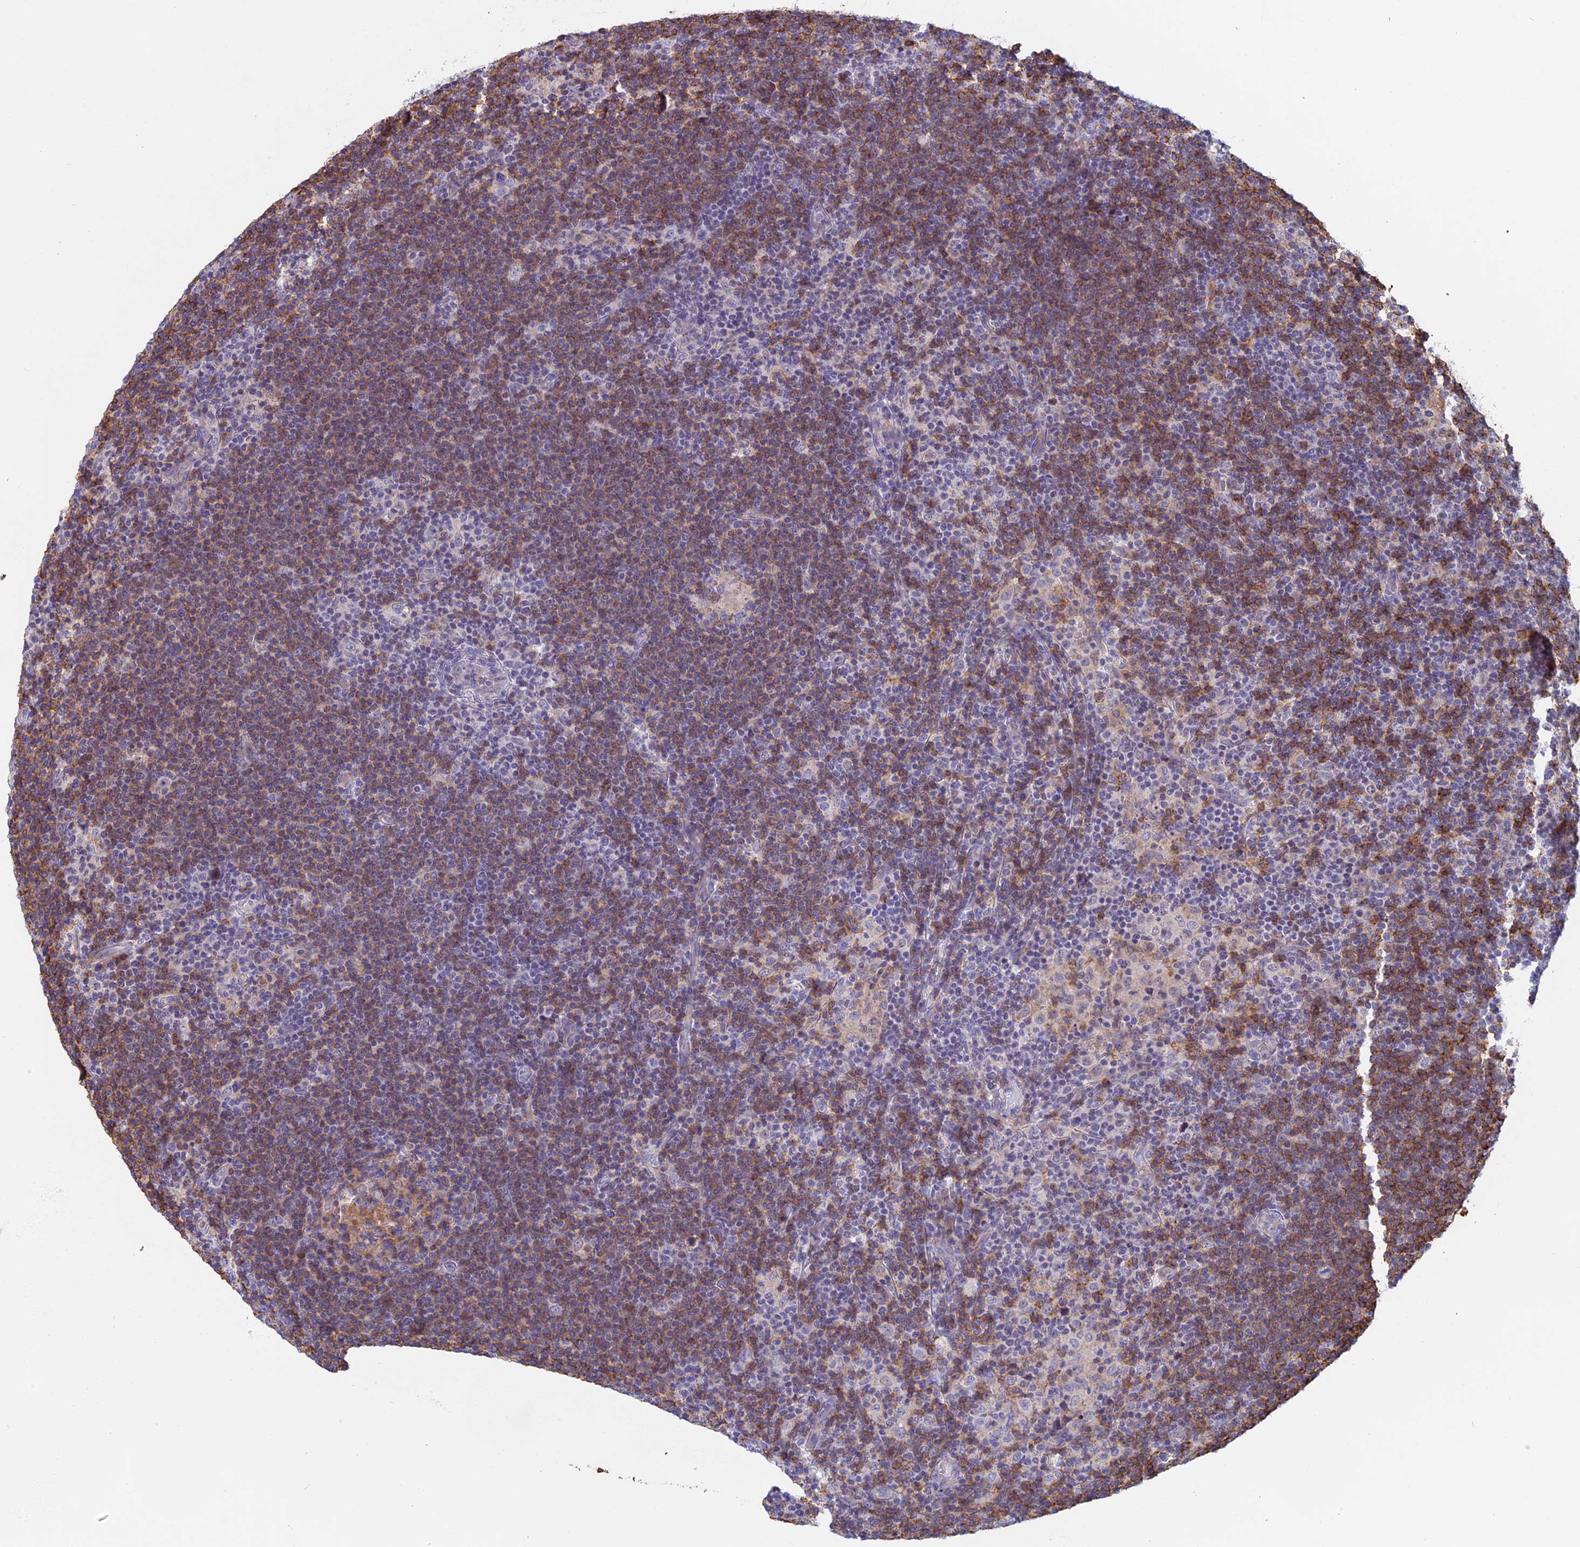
{"staining": {"intensity": "negative", "quantity": "none", "location": "none"}, "tissue": "lymphoma", "cell_type": "Tumor cells", "image_type": "cancer", "snomed": [{"axis": "morphology", "description": "Hodgkin's disease, NOS"}, {"axis": "topography", "description": "Lymph node"}], "caption": "Immunohistochemistry histopathology image of neoplastic tissue: human Hodgkin's disease stained with DAB exhibits no significant protein positivity in tumor cells.", "gene": "EDAR", "patient": {"sex": "female", "age": 57}}